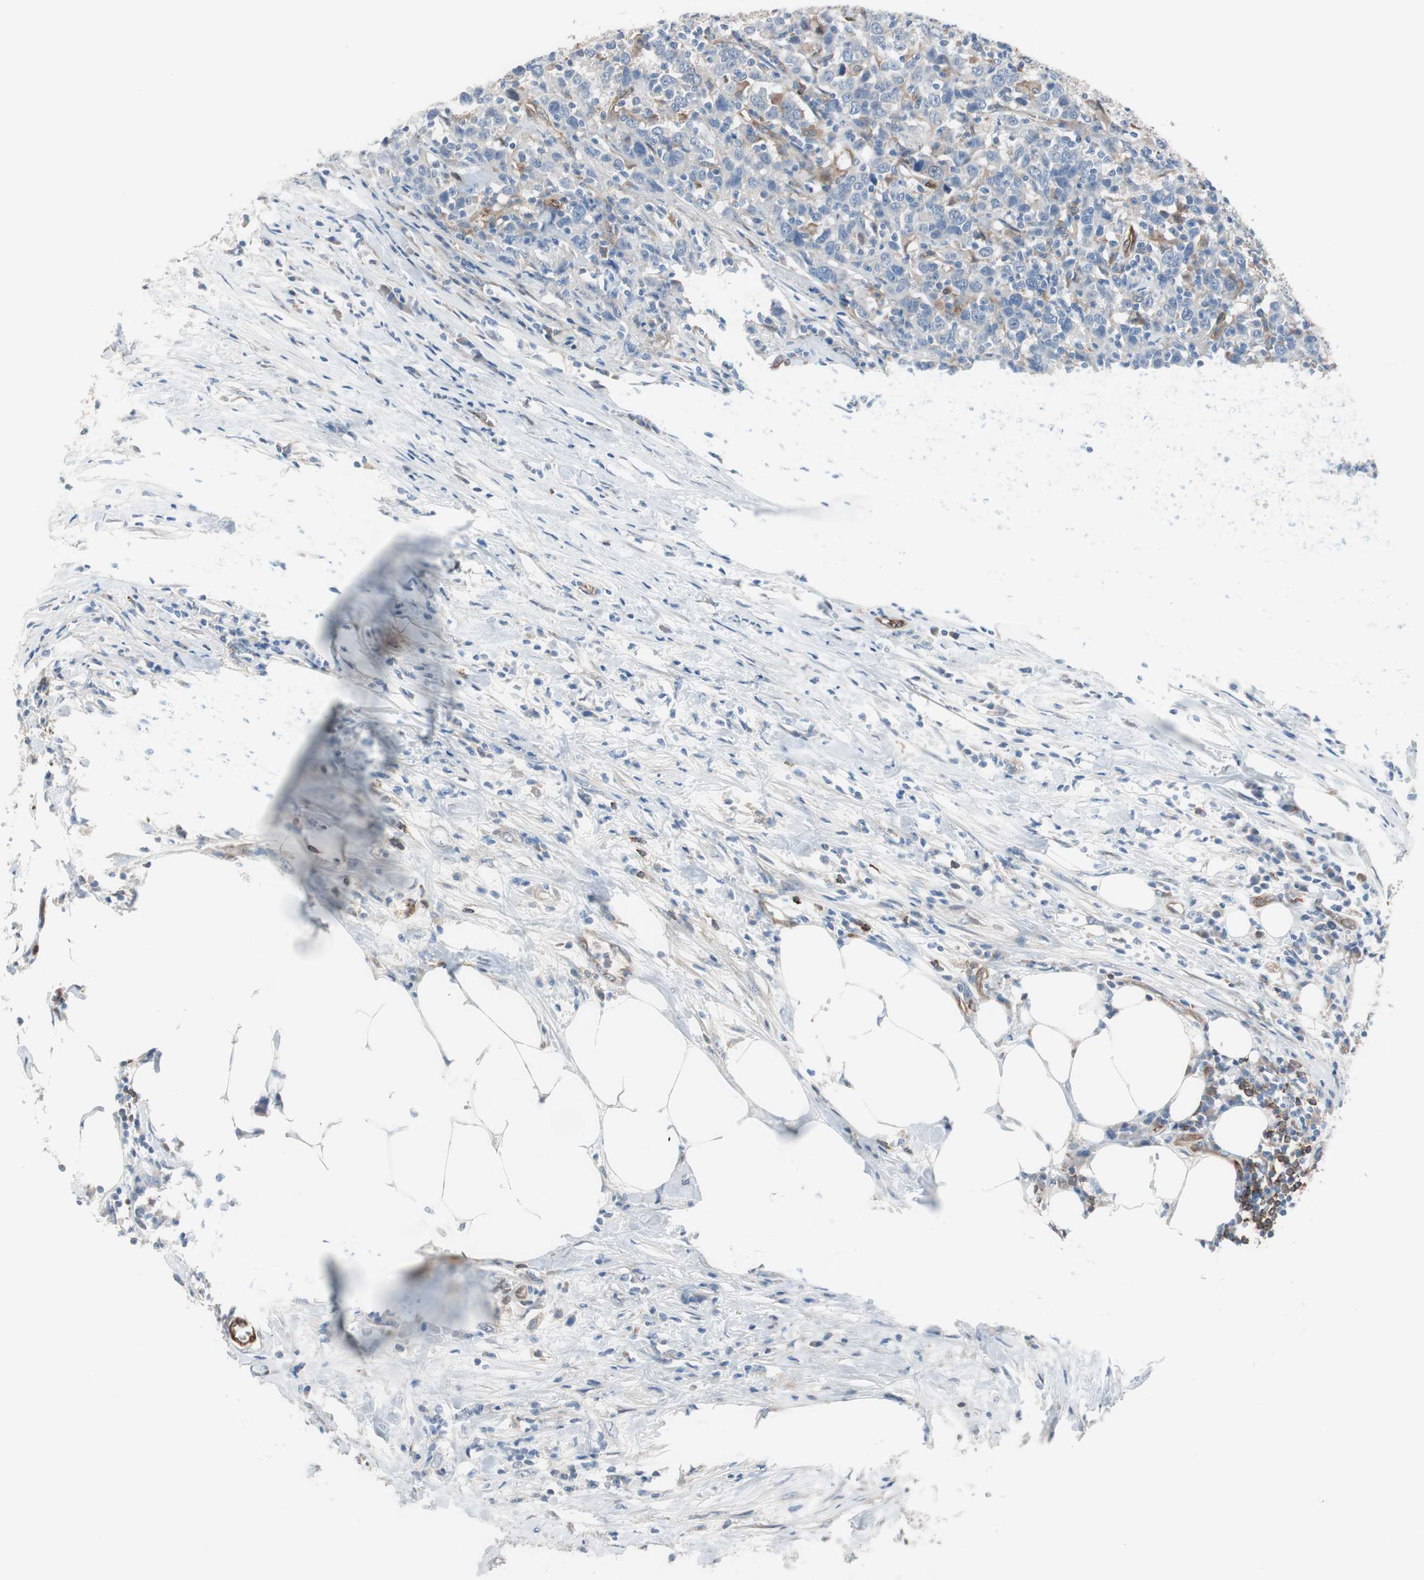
{"staining": {"intensity": "moderate", "quantity": "<25%", "location": "cytoplasmic/membranous"}, "tissue": "urothelial cancer", "cell_type": "Tumor cells", "image_type": "cancer", "snomed": [{"axis": "morphology", "description": "Urothelial carcinoma, High grade"}, {"axis": "topography", "description": "Urinary bladder"}], "caption": "The micrograph shows staining of urothelial carcinoma (high-grade), revealing moderate cytoplasmic/membranous protein staining (brown color) within tumor cells.", "gene": "SWAP70", "patient": {"sex": "male", "age": 61}}